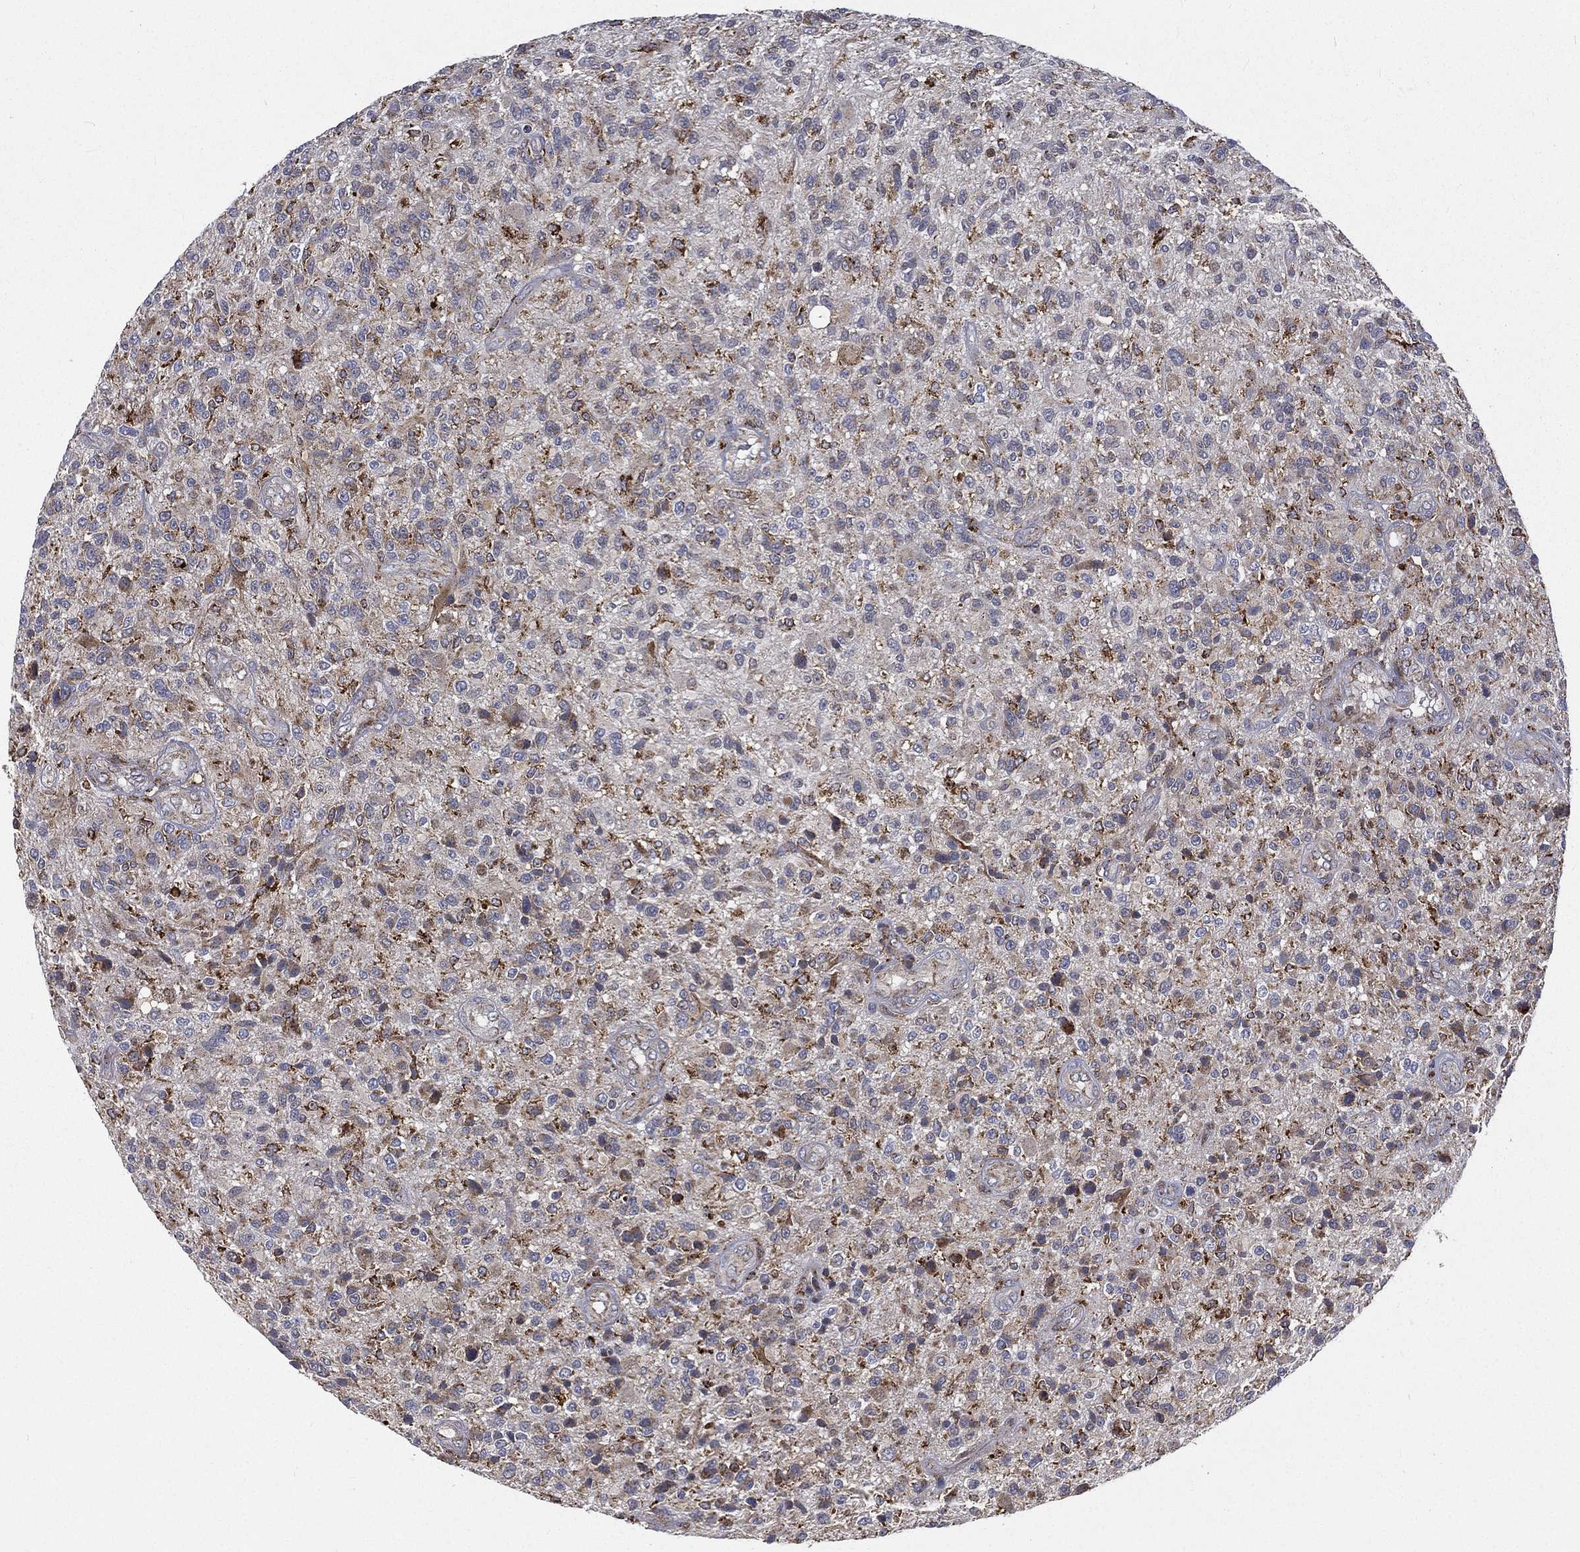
{"staining": {"intensity": "strong", "quantity": "25%-75%", "location": "cytoplasmic/membranous"}, "tissue": "glioma", "cell_type": "Tumor cells", "image_type": "cancer", "snomed": [{"axis": "morphology", "description": "Glioma, malignant, High grade"}, {"axis": "topography", "description": "Brain"}], "caption": "Immunohistochemical staining of malignant glioma (high-grade) shows high levels of strong cytoplasmic/membranous staining in about 25%-75% of tumor cells.", "gene": "RIN3", "patient": {"sex": "male", "age": 47}}